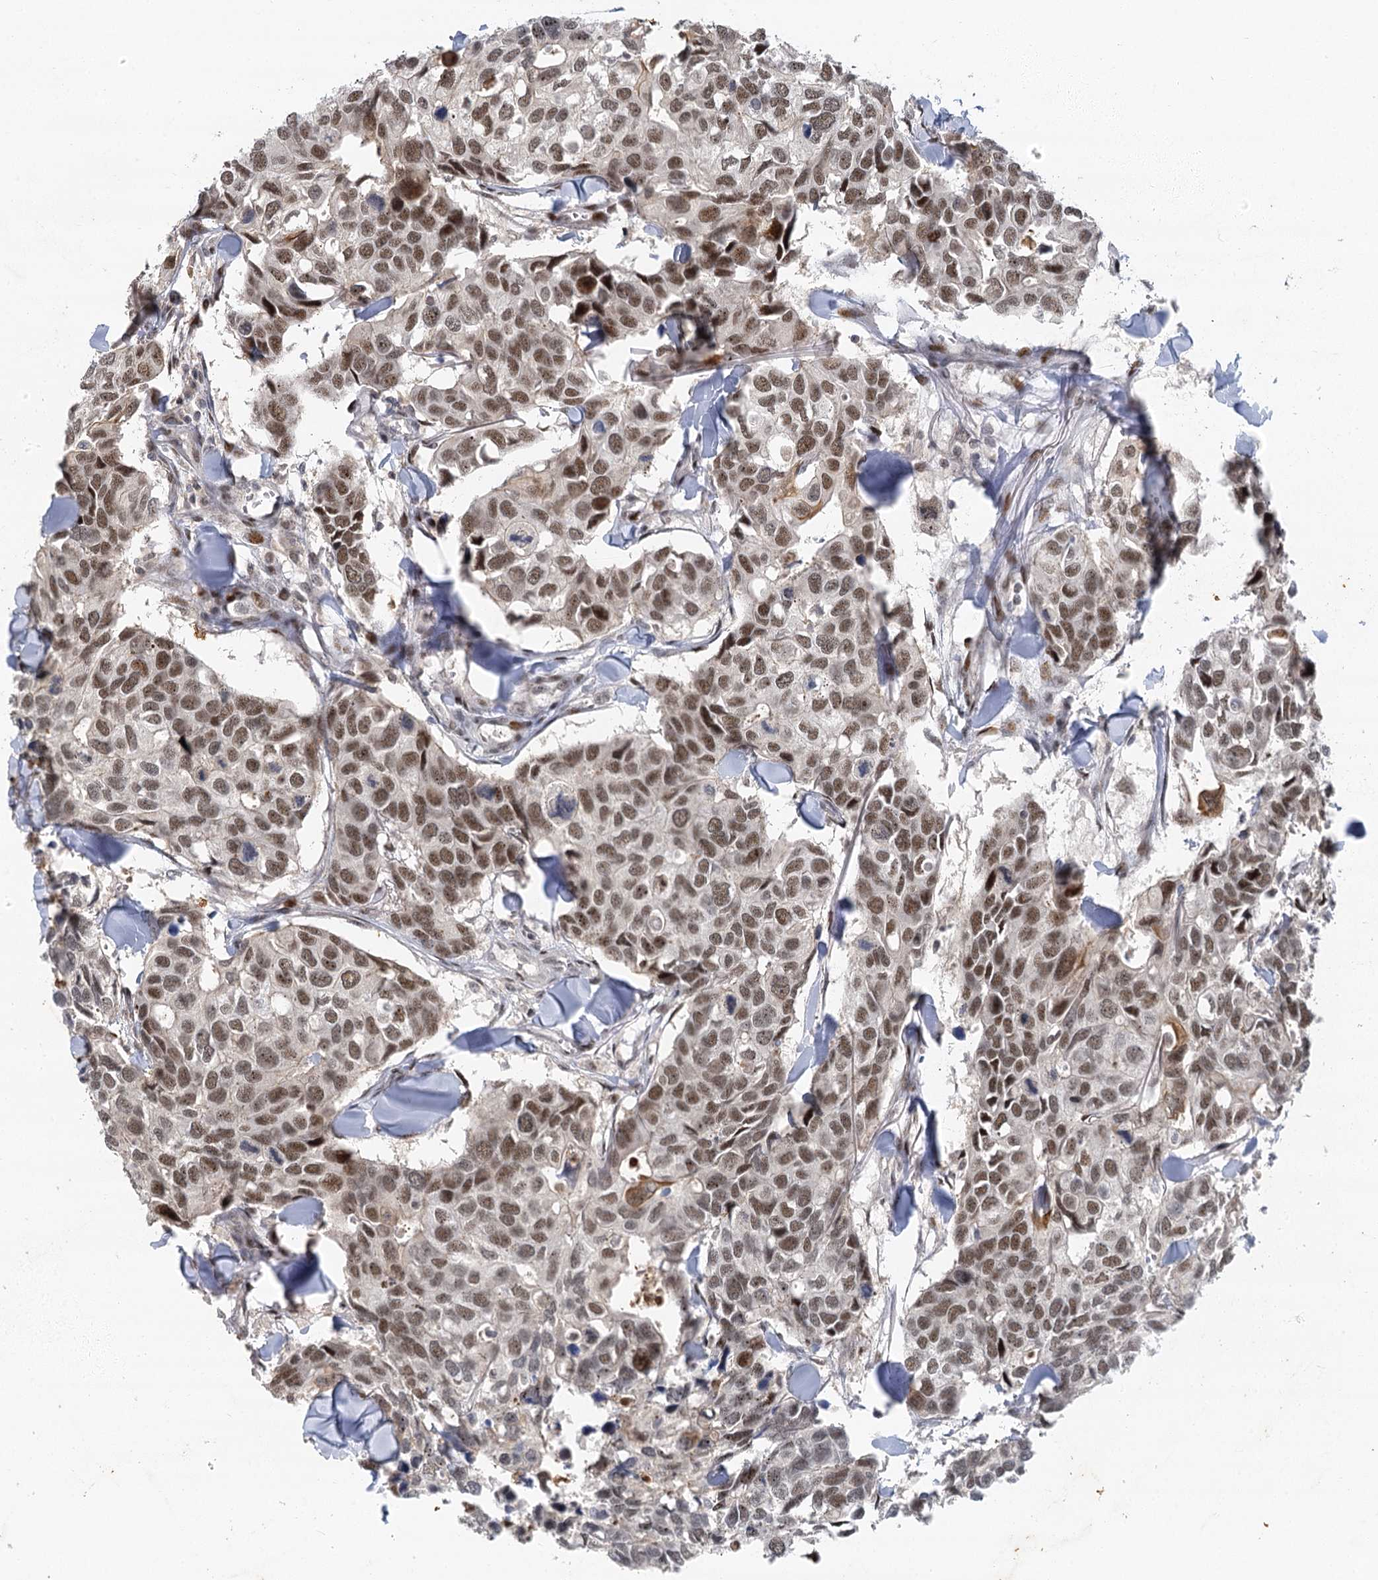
{"staining": {"intensity": "moderate", "quantity": ">75%", "location": "nuclear"}, "tissue": "breast cancer", "cell_type": "Tumor cells", "image_type": "cancer", "snomed": [{"axis": "morphology", "description": "Duct carcinoma"}, {"axis": "topography", "description": "Breast"}], "caption": "A brown stain highlights moderate nuclear staining of a protein in human intraductal carcinoma (breast) tumor cells. (Stains: DAB in brown, nuclei in blue, Microscopy: brightfield microscopy at high magnification).", "gene": "IL11RA", "patient": {"sex": "female", "age": 83}}